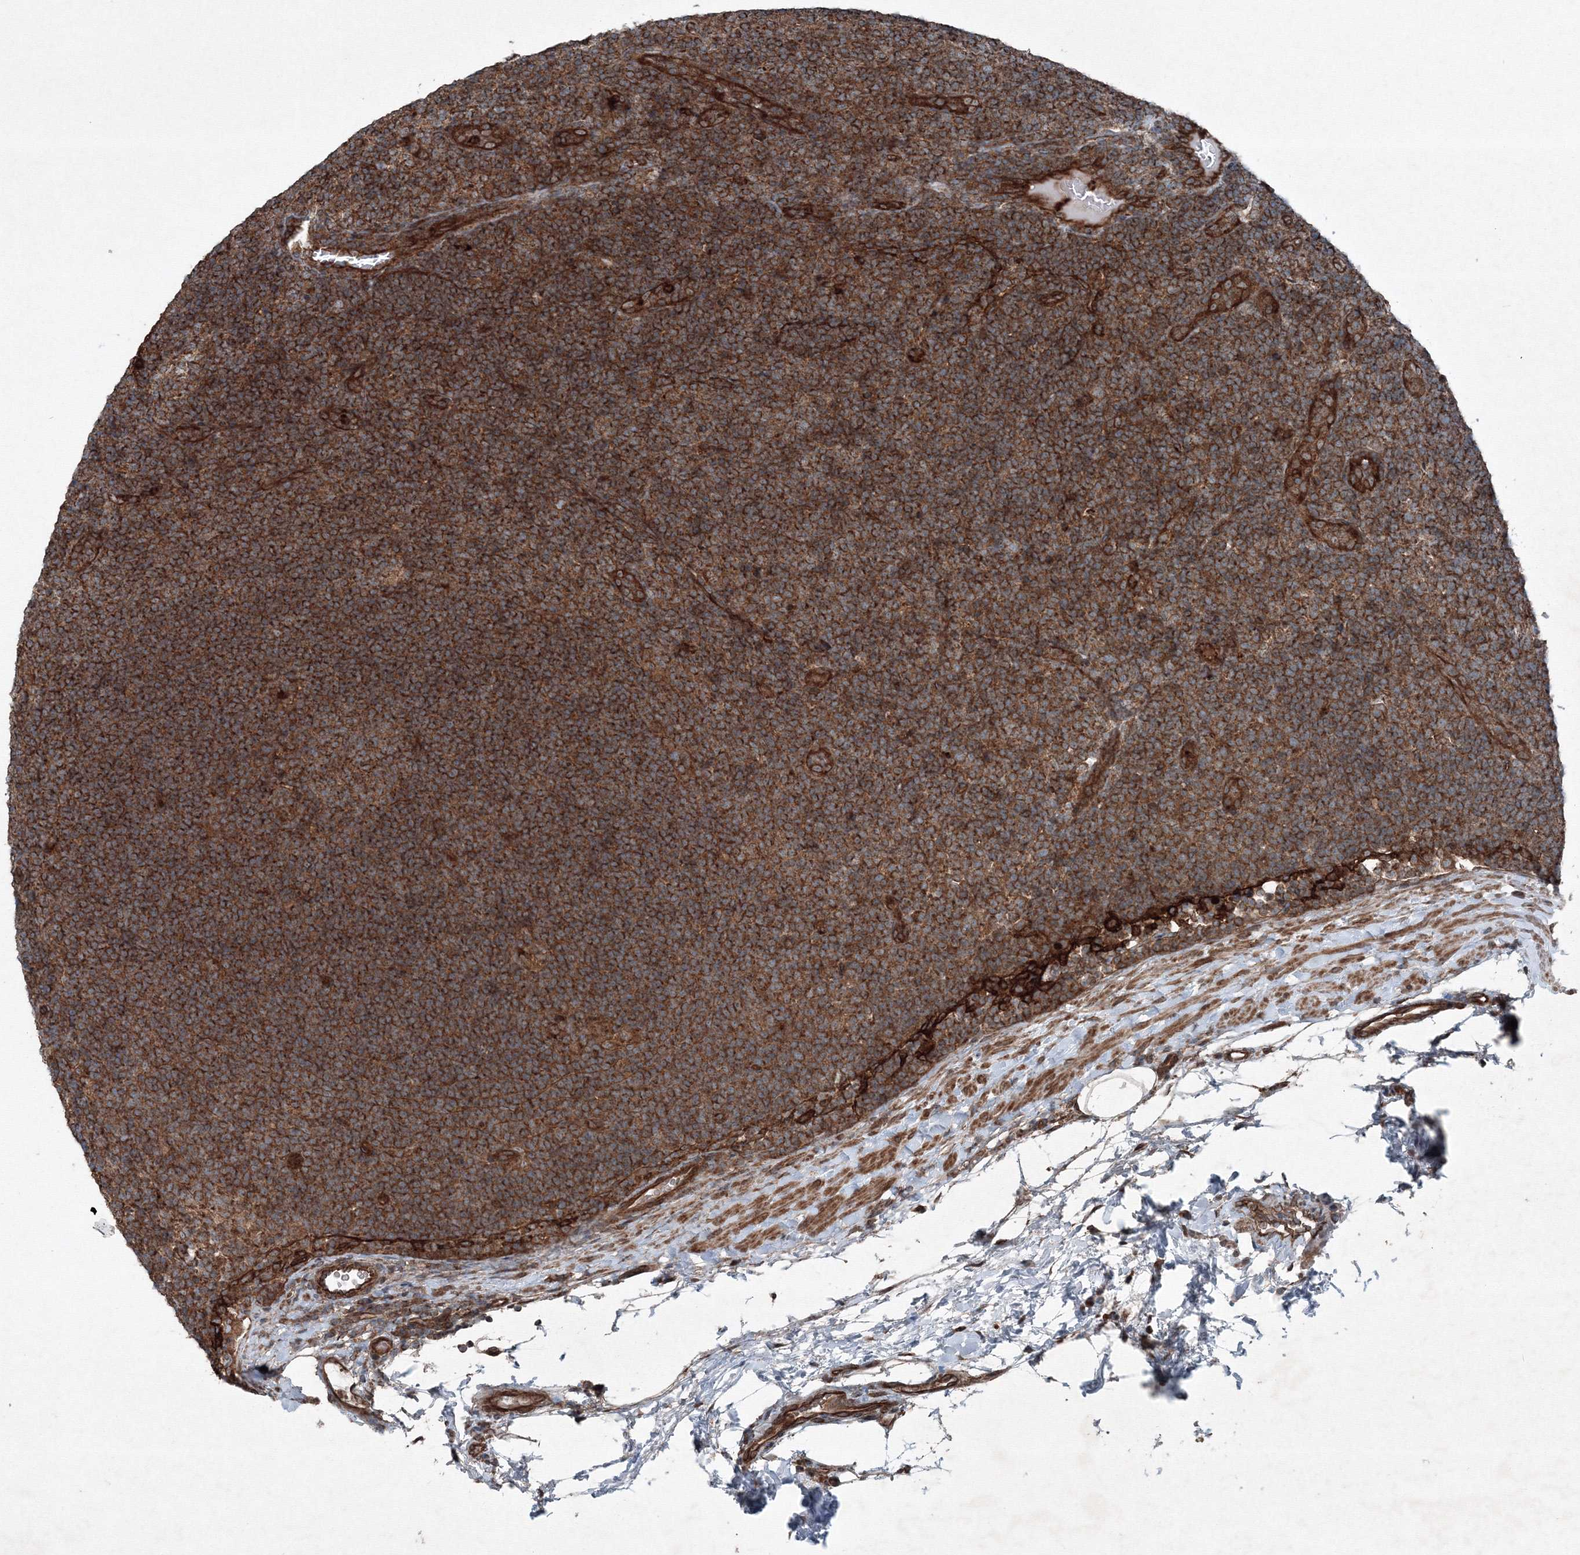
{"staining": {"intensity": "moderate", "quantity": ">75%", "location": "cytoplasmic/membranous"}, "tissue": "lymphoma", "cell_type": "Tumor cells", "image_type": "cancer", "snomed": [{"axis": "morphology", "description": "Hodgkin's disease, NOS"}, {"axis": "topography", "description": "Lymph node"}], "caption": "A brown stain shows moderate cytoplasmic/membranous expression of a protein in Hodgkin's disease tumor cells.", "gene": "COPS7B", "patient": {"sex": "female", "age": 57}}